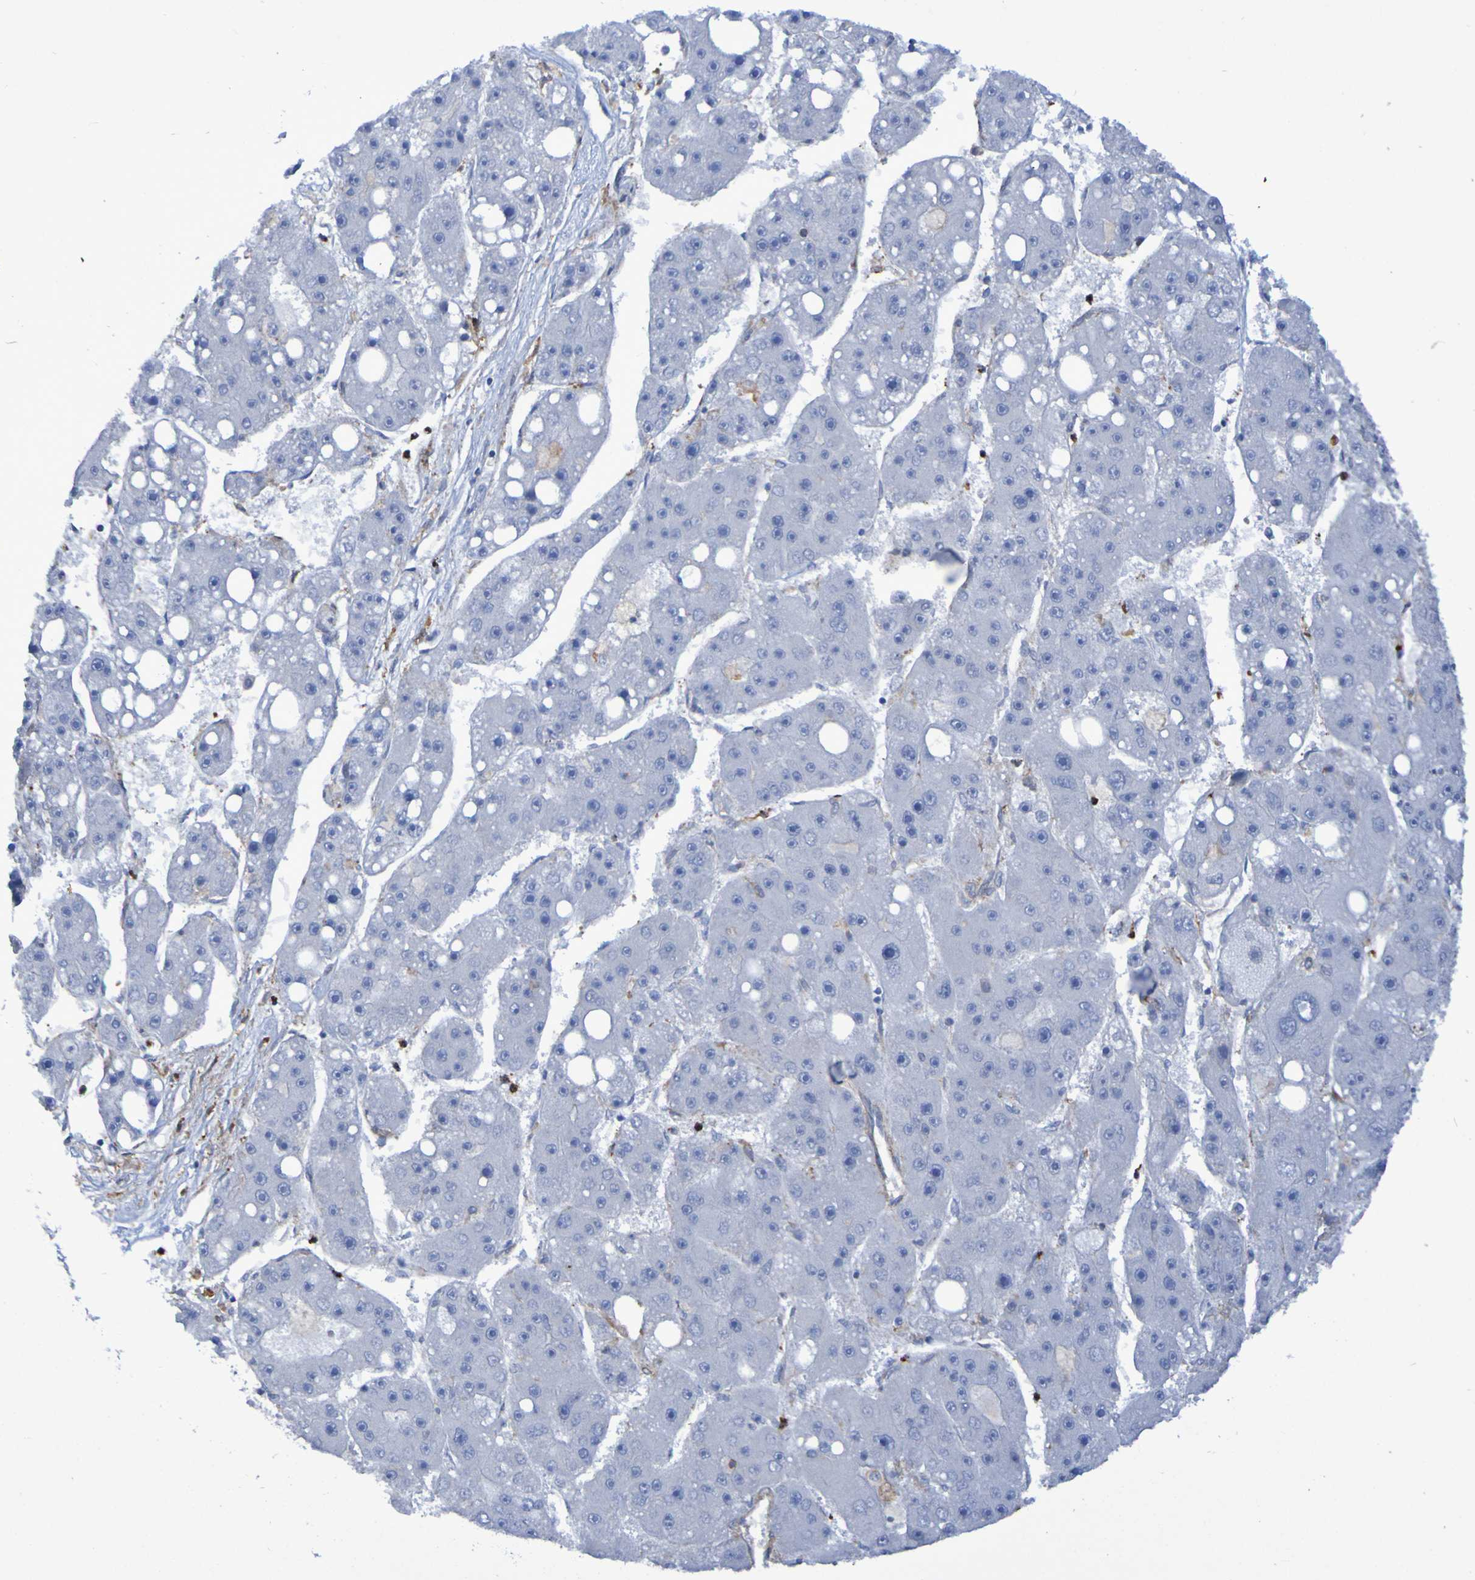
{"staining": {"intensity": "negative", "quantity": "none", "location": "none"}, "tissue": "liver cancer", "cell_type": "Tumor cells", "image_type": "cancer", "snomed": [{"axis": "morphology", "description": "Carcinoma, Hepatocellular, NOS"}, {"axis": "topography", "description": "Liver"}], "caption": "Tumor cells show no significant positivity in liver cancer (hepatocellular carcinoma). (DAB immunohistochemistry (IHC), high magnification).", "gene": "SCRG1", "patient": {"sex": "female", "age": 61}}